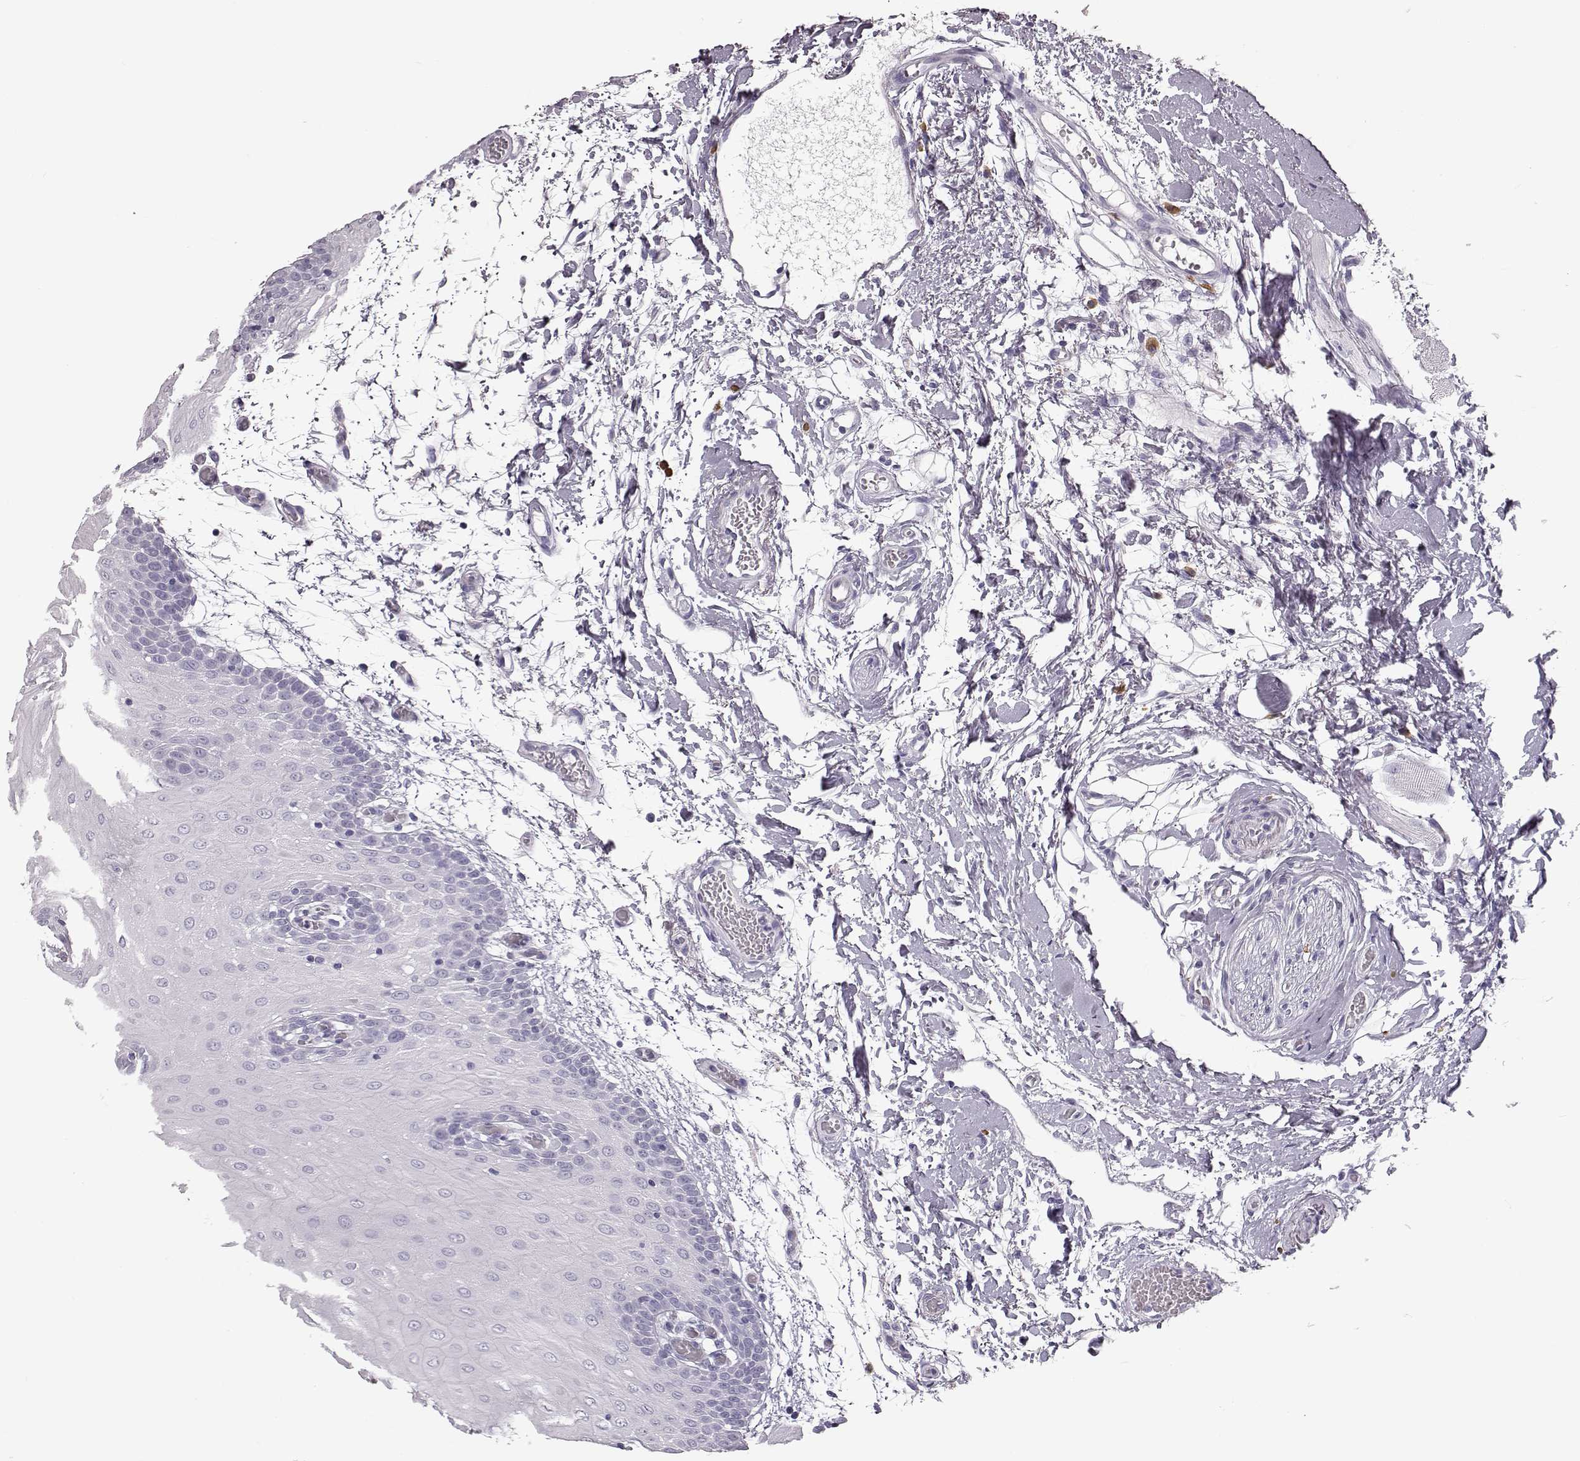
{"staining": {"intensity": "negative", "quantity": "none", "location": "none"}, "tissue": "oral mucosa", "cell_type": "Squamous epithelial cells", "image_type": "normal", "snomed": [{"axis": "morphology", "description": "Normal tissue, NOS"}, {"axis": "morphology", "description": "Squamous cell carcinoma, NOS"}, {"axis": "topography", "description": "Oral tissue"}, {"axis": "topography", "description": "Head-Neck"}], "caption": "DAB immunohistochemical staining of normal human oral mucosa reveals no significant positivity in squamous epithelial cells. (DAB (3,3'-diaminobenzidine) IHC visualized using brightfield microscopy, high magnification).", "gene": "NPTXR", "patient": {"sex": "female", "age": 75}}